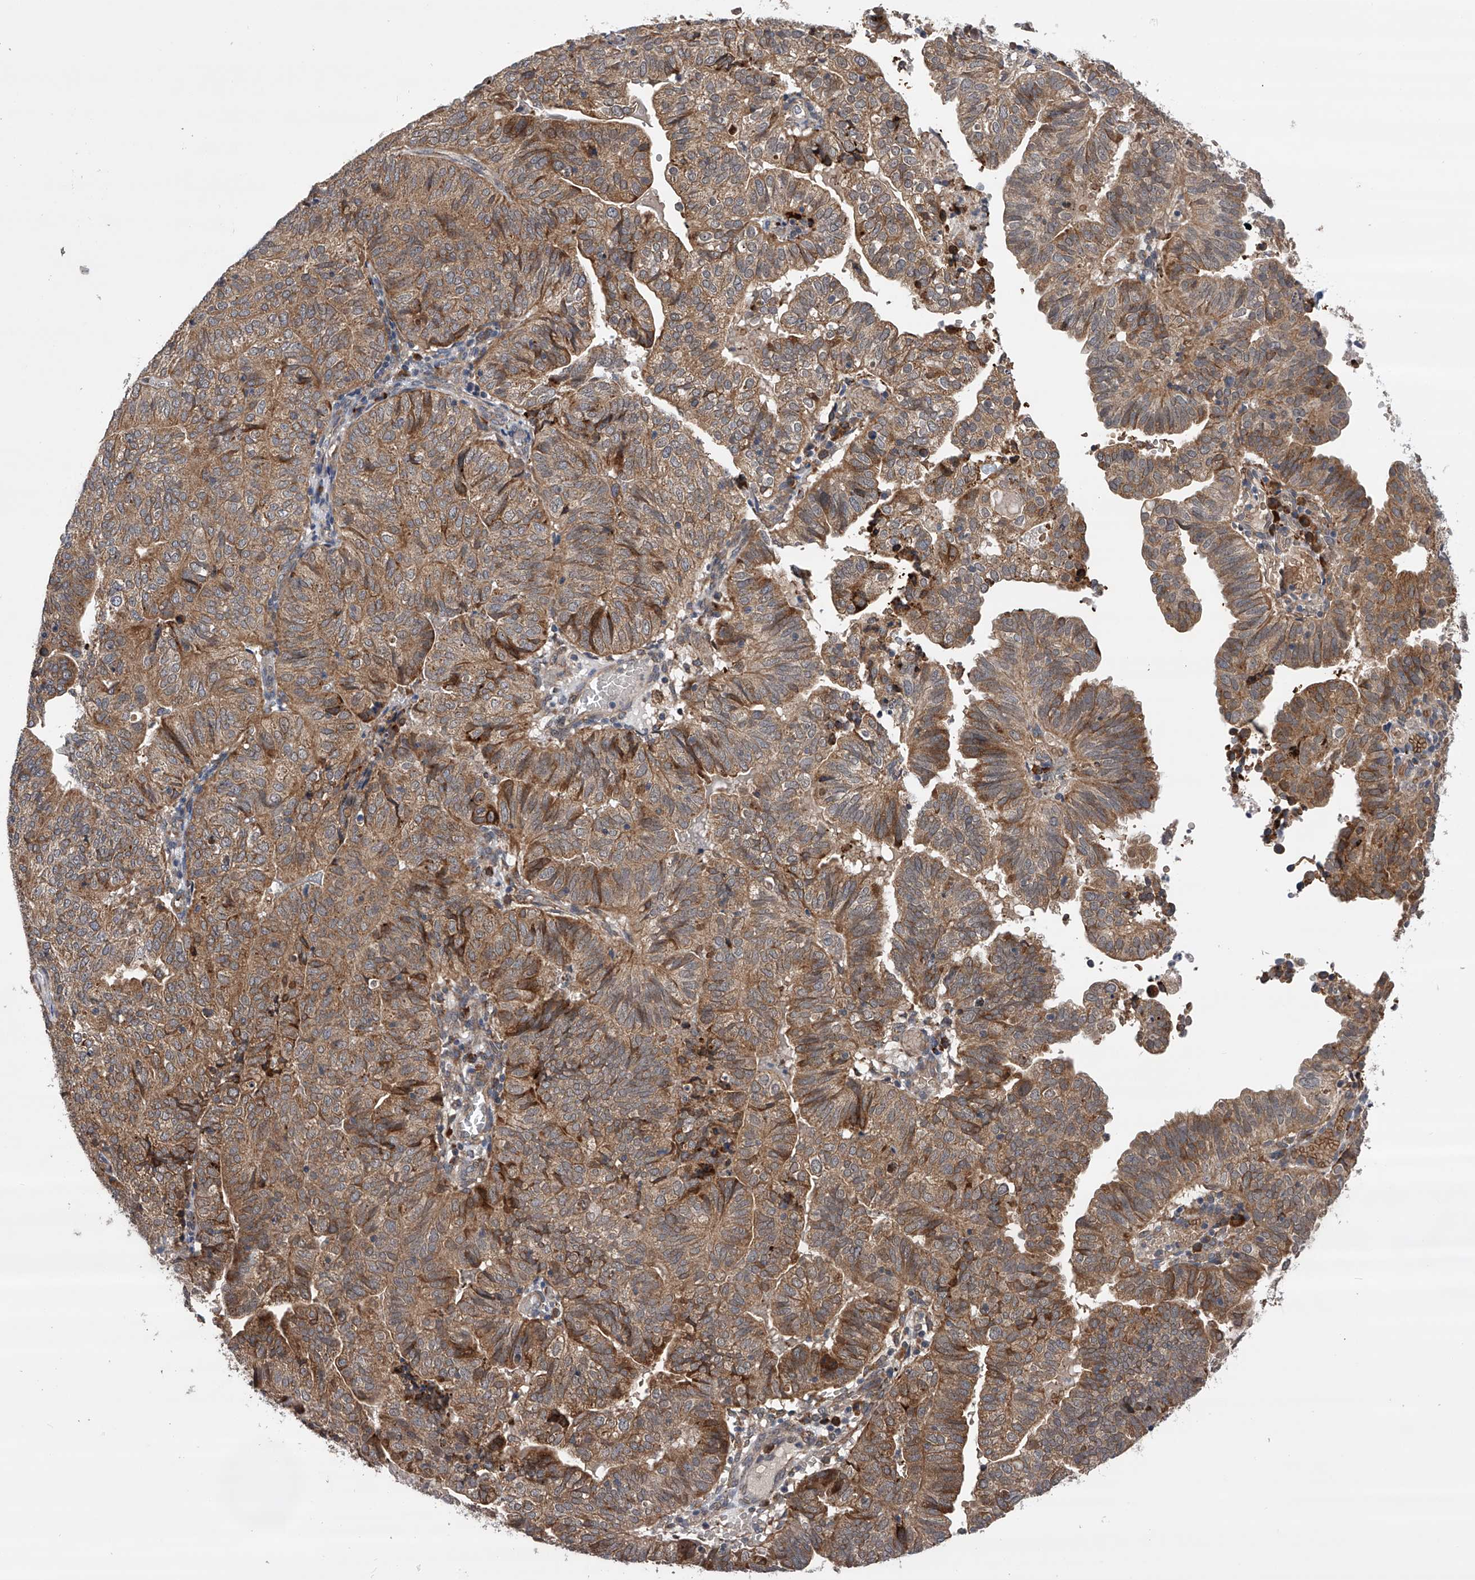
{"staining": {"intensity": "moderate", "quantity": ">75%", "location": "cytoplasmic/membranous"}, "tissue": "endometrial cancer", "cell_type": "Tumor cells", "image_type": "cancer", "snomed": [{"axis": "morphology", "description": "Adenocarcinoma, NOS"}, {"axis": "topography", "description": "Uterus"}], "caption": "This is a micrograph of IHC staining of endometrial cancer (adenocarcinoma), which shows moderate staining in the cytoplasmic/membranous of tumor cells.", "gene": "SPOCK1", "patient": {"sex": "female", "age": 77}}